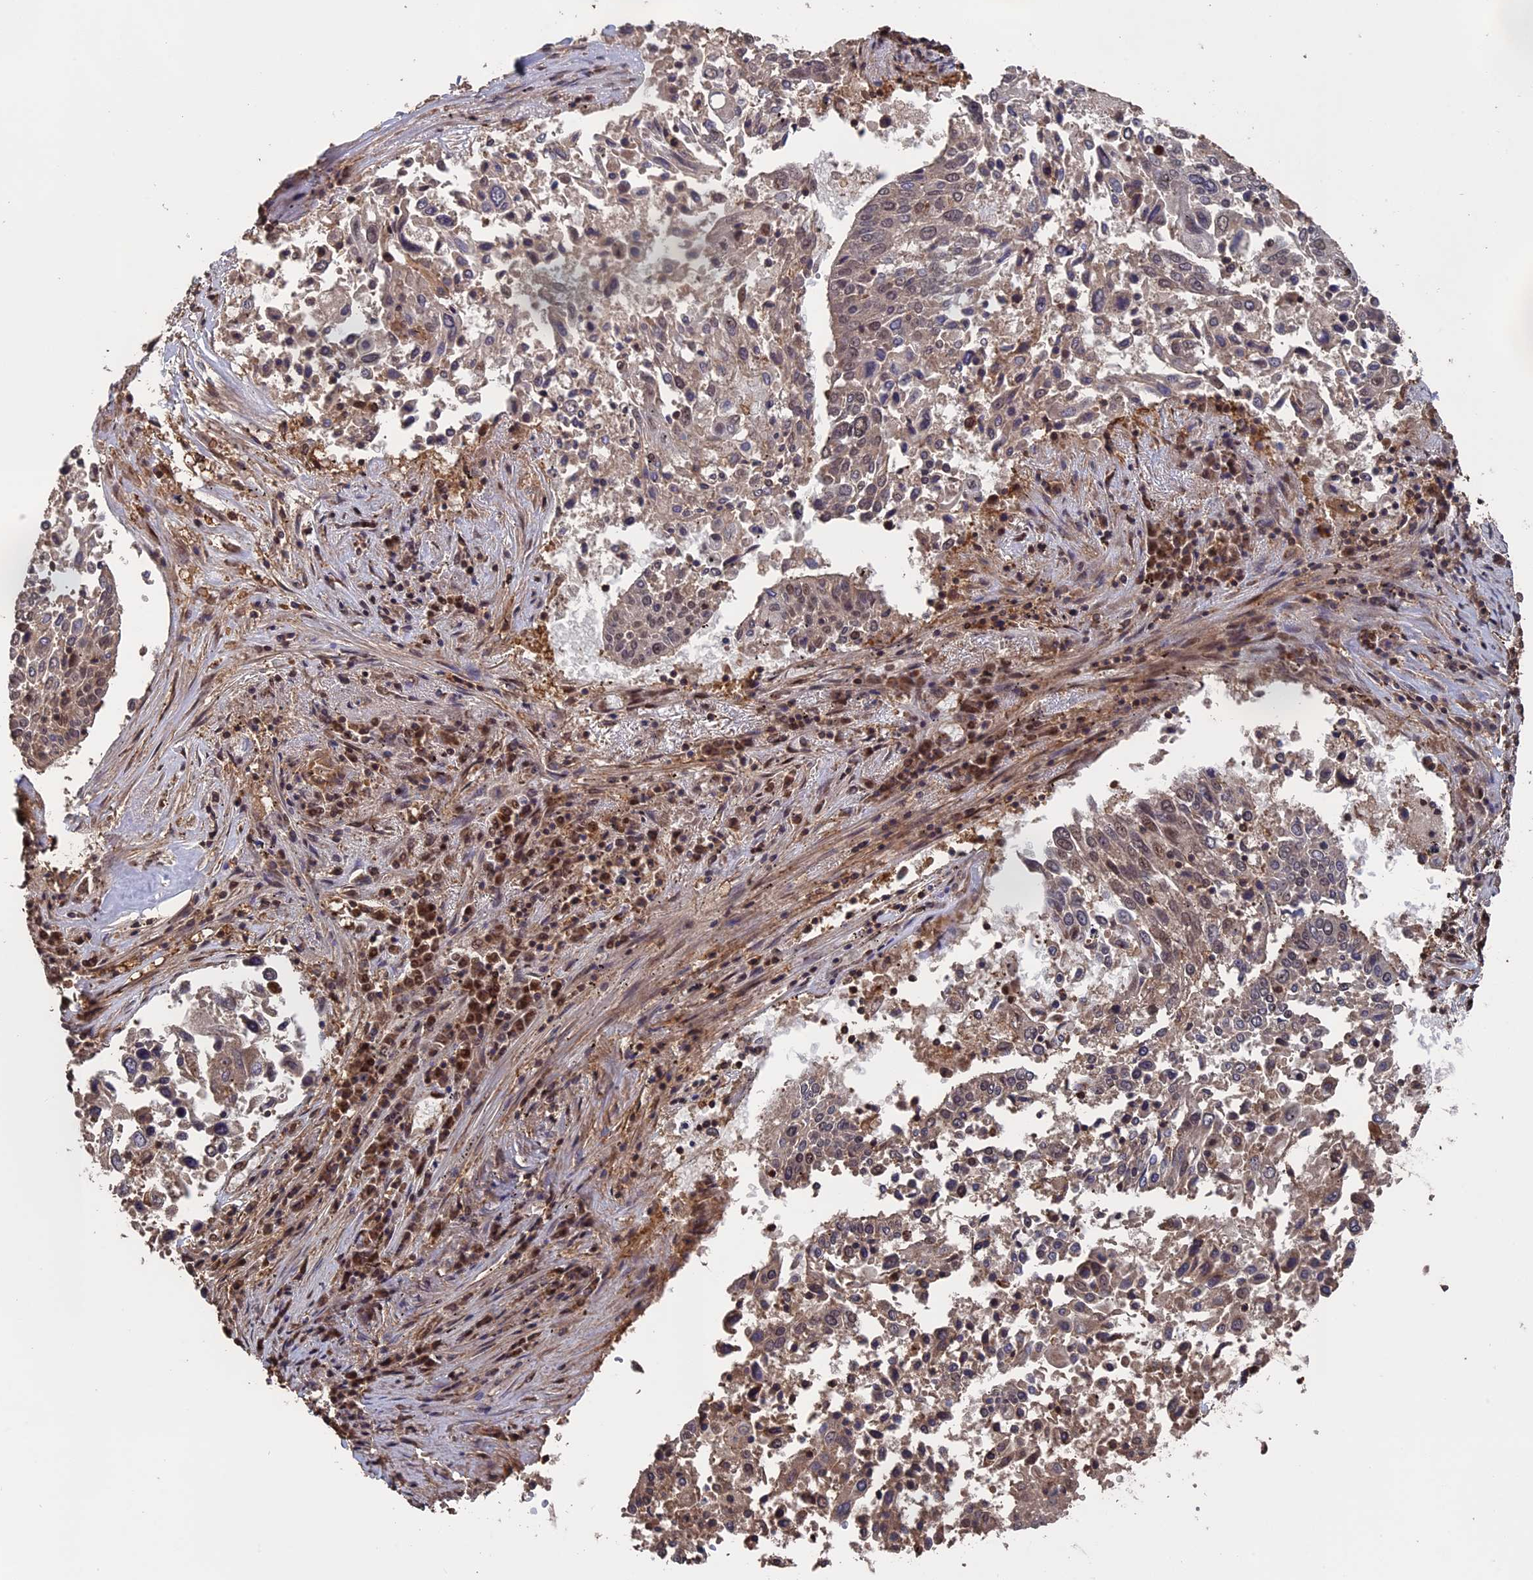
{"staining": {"intensity": "weak", "quantity": "<25%", "location": "nuclear"}, "tissue": "lung cancer", "cell_type": "Tumor cells", "image_type": "cancer", "snomed": [{"axis": "morphology", "description": "Squamous cell carcinoma, NOS"}, {"axis": "topography", "description": "Lung"}], "caption": "Immunohistochemistry (IHC) photomicrograph of neoplastic tissue: lung cancer stained with DAB (3,3'-diaminobenzidine) reveals no significant protein staining in tumor cells.", "gene": "MYBL2", "patient": {"sex": "male", "age": 65}}